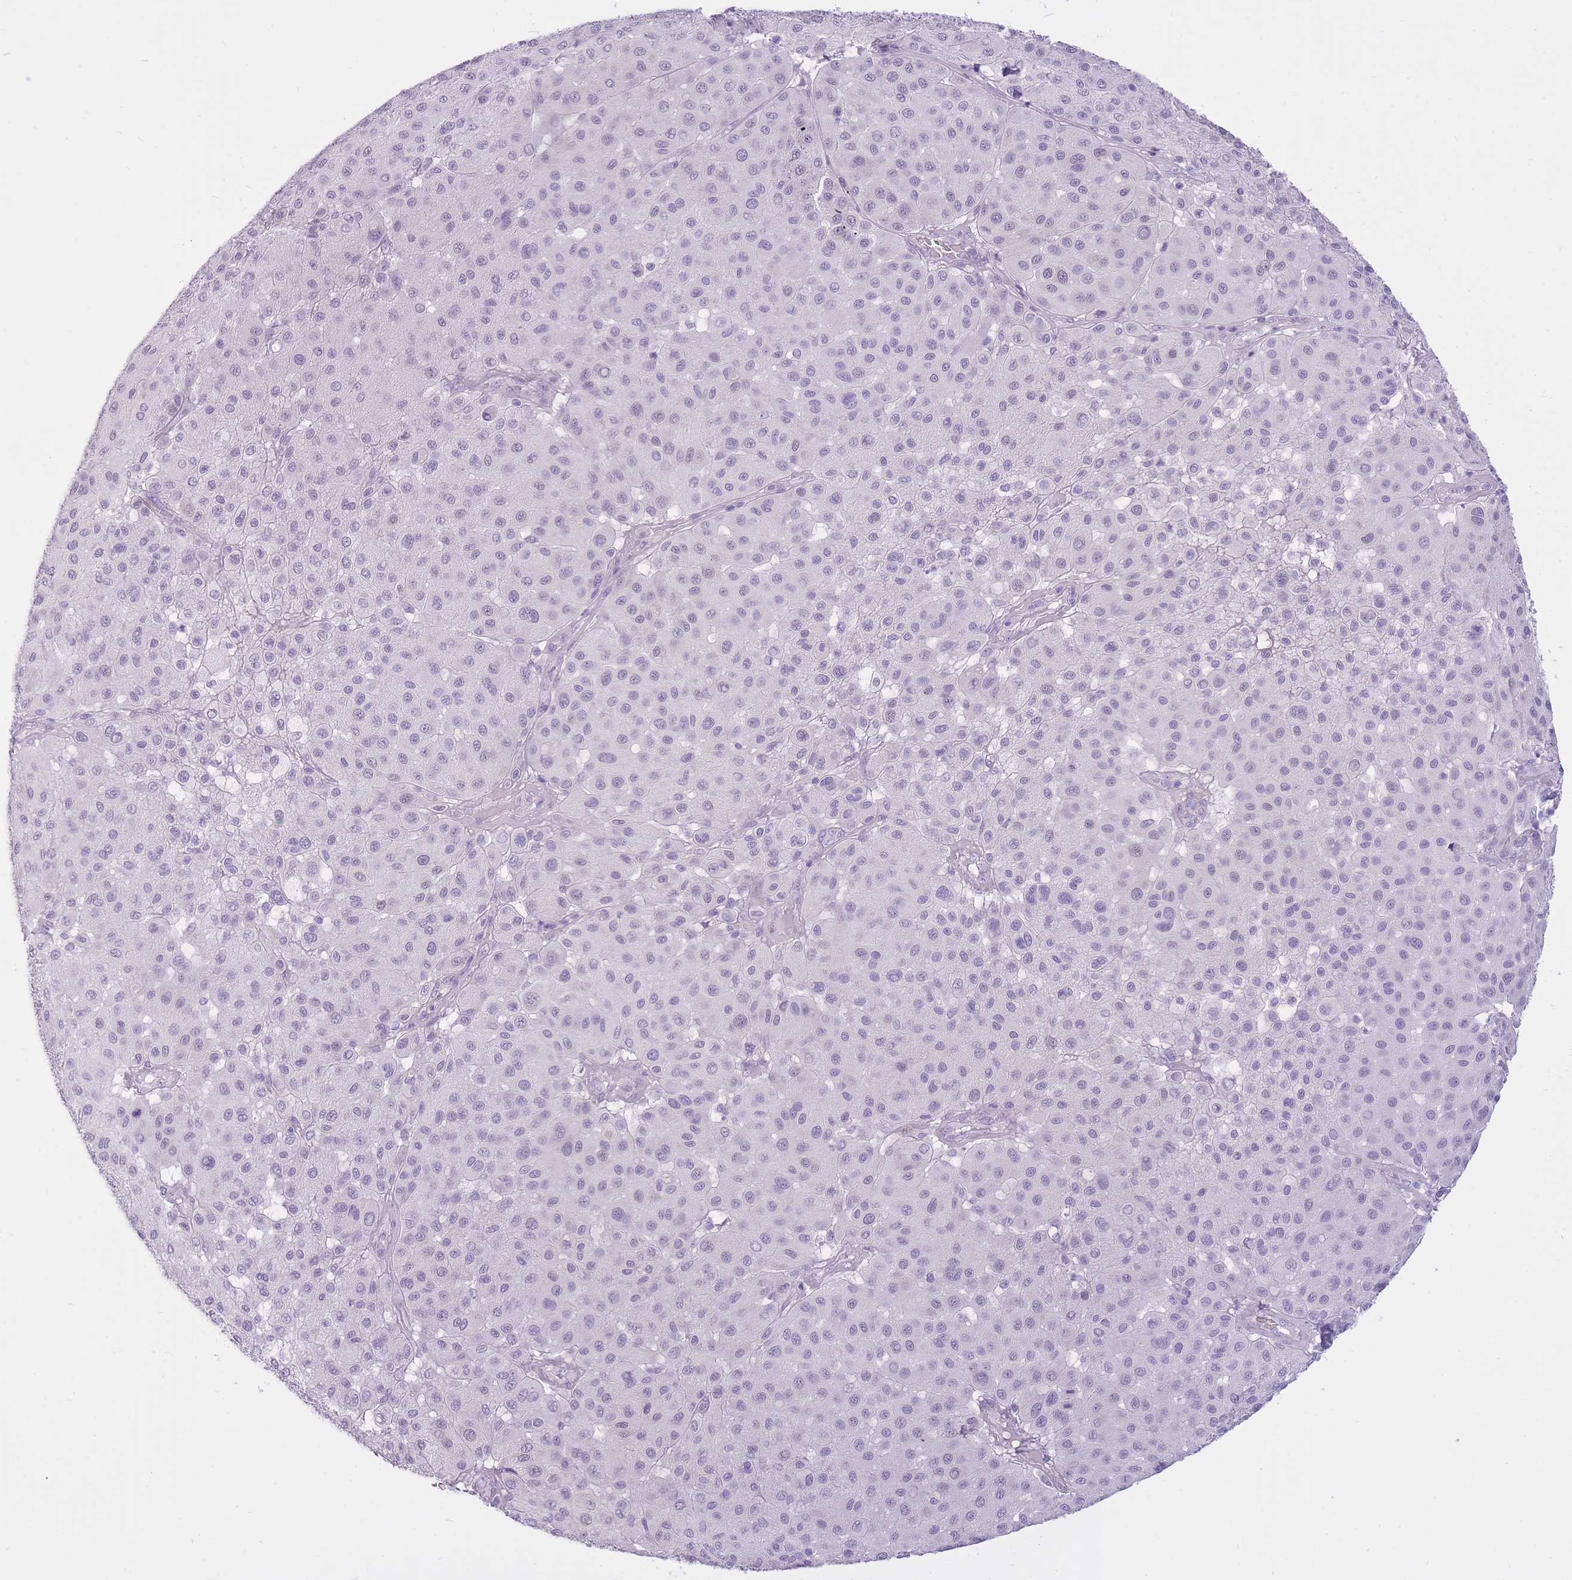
{"staining": {"intensity": "negative", "quantity": "none", "location": "none"}, "tissue": "melanoma", "cell_type": "Tumor cells", "image_type": "cancer", "snomed": [{"axis": "morphology", "description": "Malignant melanoma, Metastatic site"}, {"axis": "topography", "description": "Smooth muscle"}], "caption": "Tumor cells are negative for brown protein staining in melanoma.", "gene": "GOLGA6D", "patient": {"sex": "male", "age": 41}}